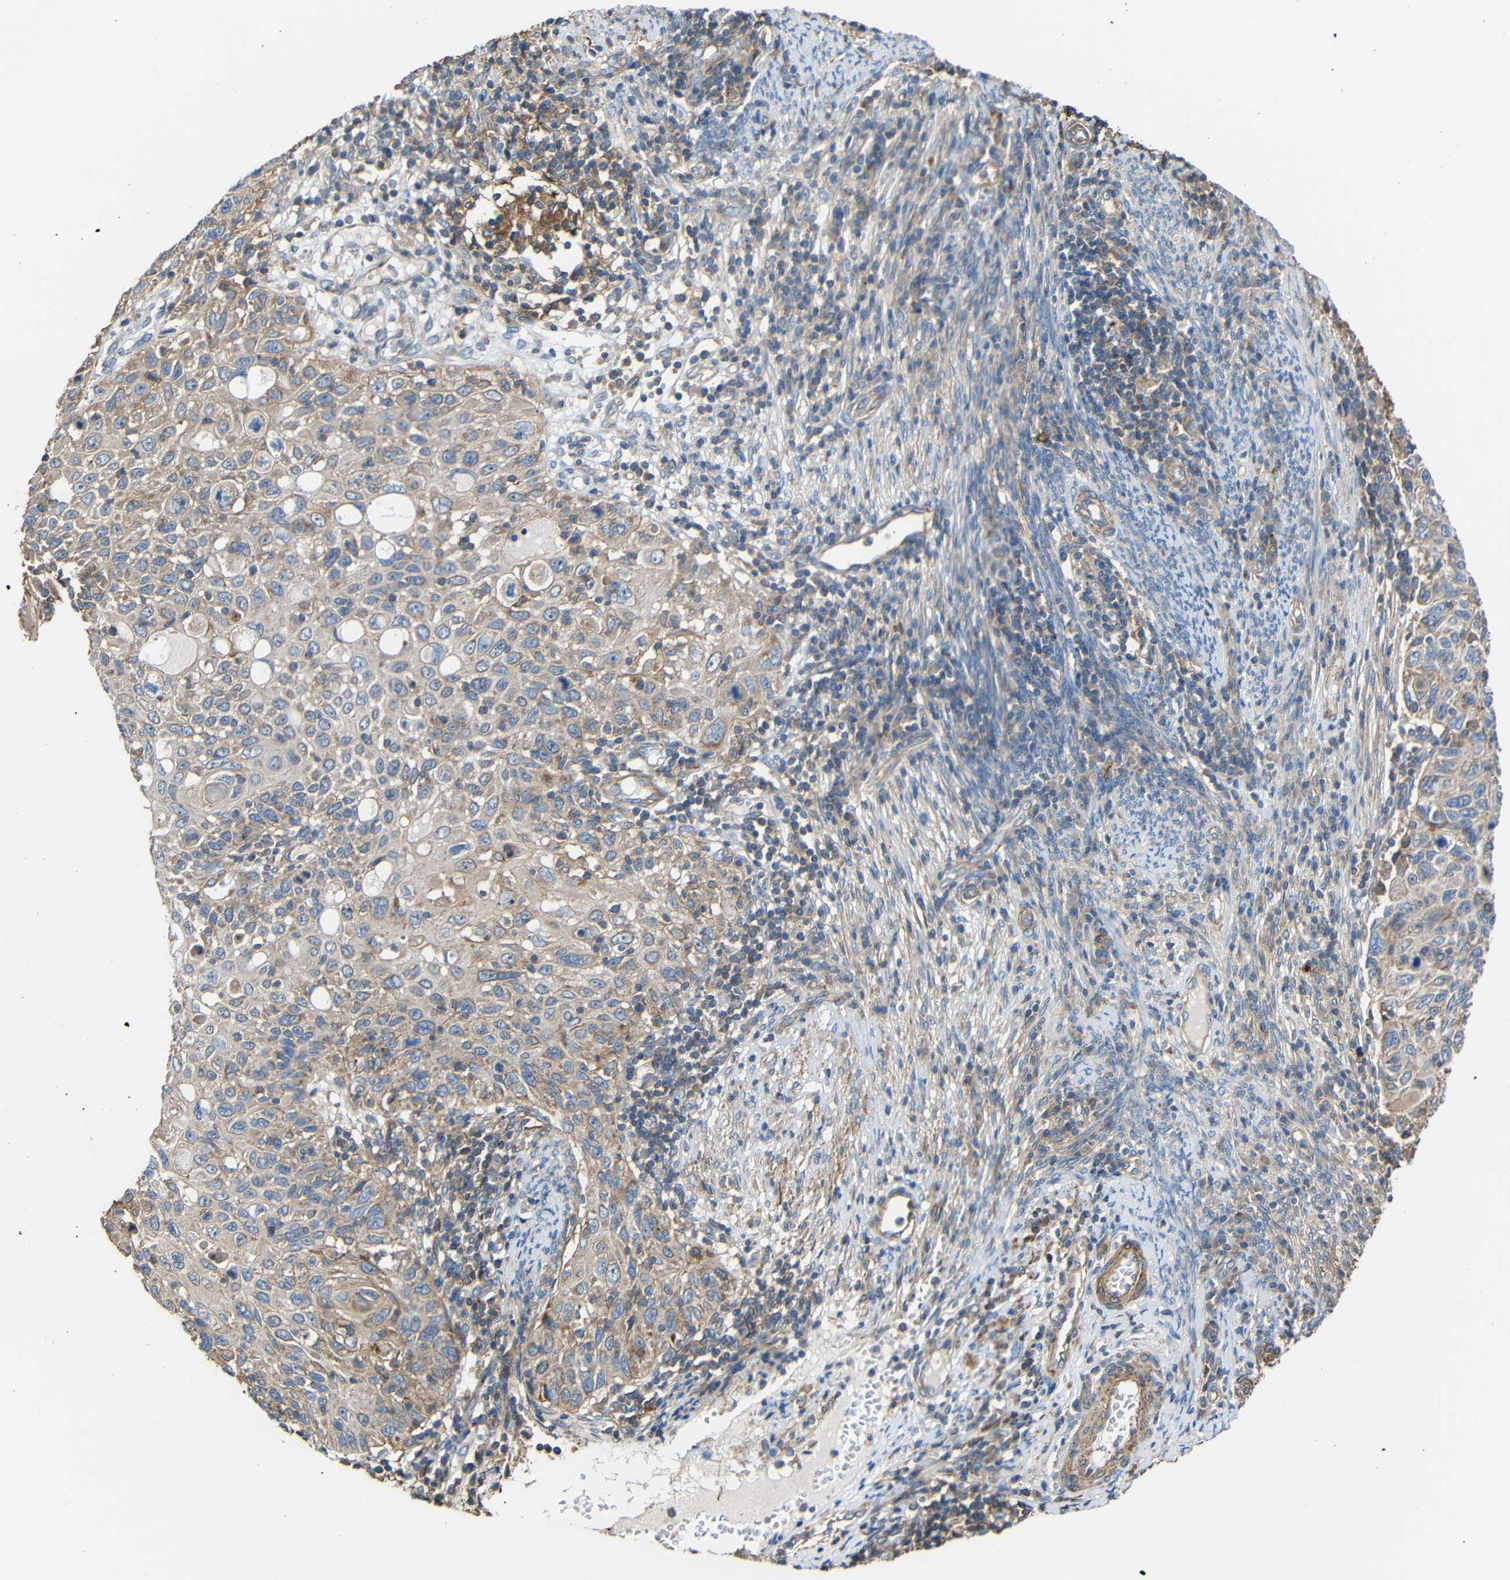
{"staining": {"intensity": "weak", "quantity": "25%-75%", "location": "cytoplasmic/membranous"}, "tissue": "cervical cancer", "cell_type": "Tumor cells", "image_type": "cancer", "snomed": [{"axis": "morphology", "description": "Squamous cell carcinoma, NOS"}, {"axis": "topography", "description": "Cervix"}], "caption": "IHC (DAB) staining of human cervical squamous cell carcinoma displays weak cytoplasmic/membranous protein expression in about 25%-75% of tumor cells.", "gene": "RHOT2", "patient": {"sex": "female", "age": 70}}